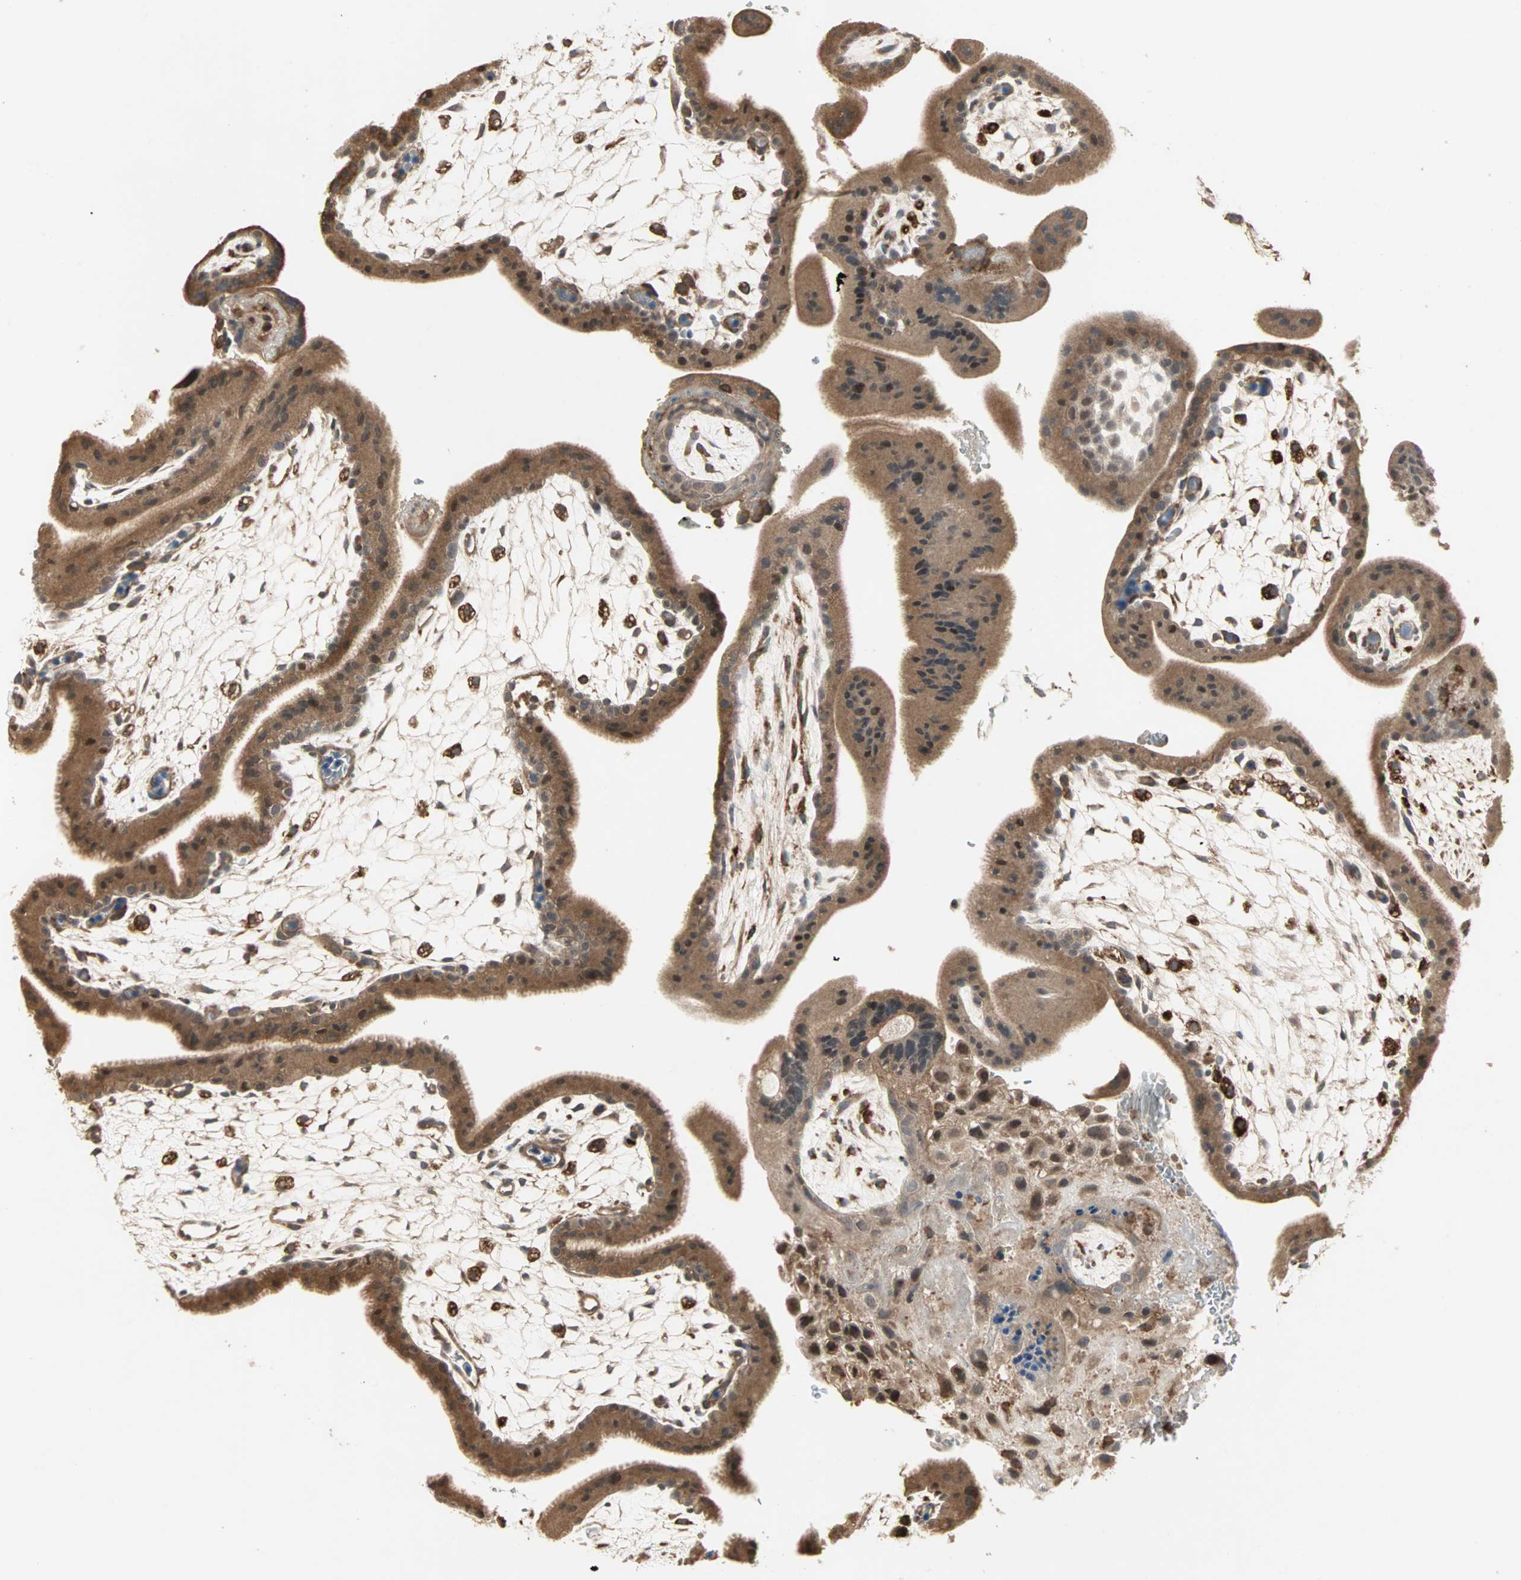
{"staining": {"intensity": "strong", "quantity": ">75%", "location": "cytoplasmic/membranous"}, "tissue": "placenta", "cell_type": "Decidual cells", "image_type": "normal", "snomed": [{"axis": "morphology", "description": "Normal tissue, NOS"}, {"axis": "topography", "description": "Placenta"}], "caption": "A brown stain labels strong cytoplasmic/membranous positivity of a protein in decidual cells of benign placenta. (IHC, brightfield microscopy, high magnification).", "gene": "GNAI2", "patient": {"sex": "female", "age": 35}}